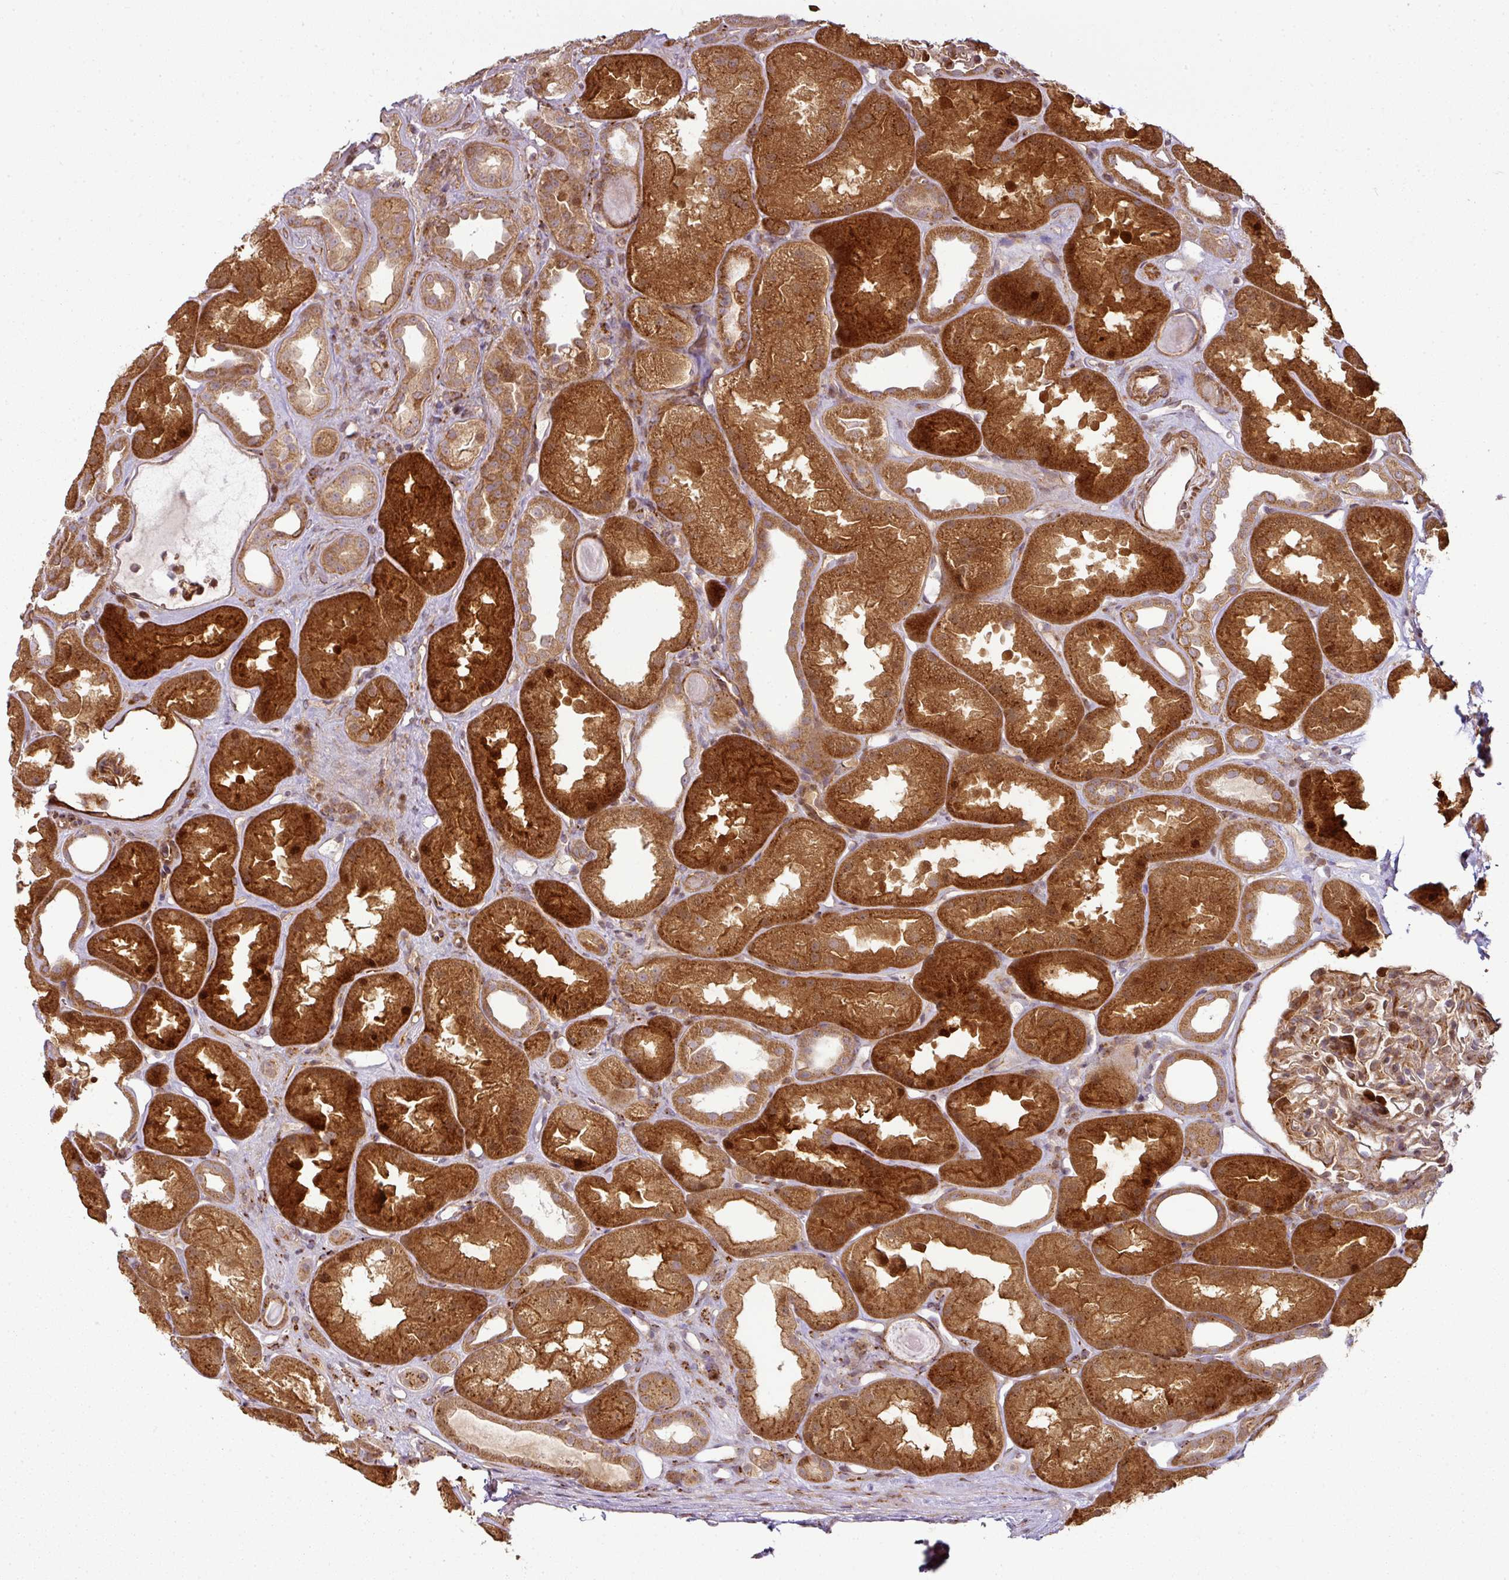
{"staining": {"intensity": "moderate", "quantity": "25%-75%", "location": "cytoplasmic/membranous,nuclear"}, "tissue": "kidney", "cell_type": "Cells in glomeruli", "image_type": "normal", "snomed": [{"axis": "morphology", "description": "Normal tissue, NOS"}, {"axis": "topography", "description": "Kidney"}], "caption": "Unremarkable kidney shows moderate cytoplasmic/membranous,nuclear positivity in about 25%-75% of cells in glomeruli (Brightfield microscopy of DAB IHC at high magnification)..", "gene": "ATAT1", "patient": {"sex": "male", "age": 61}}